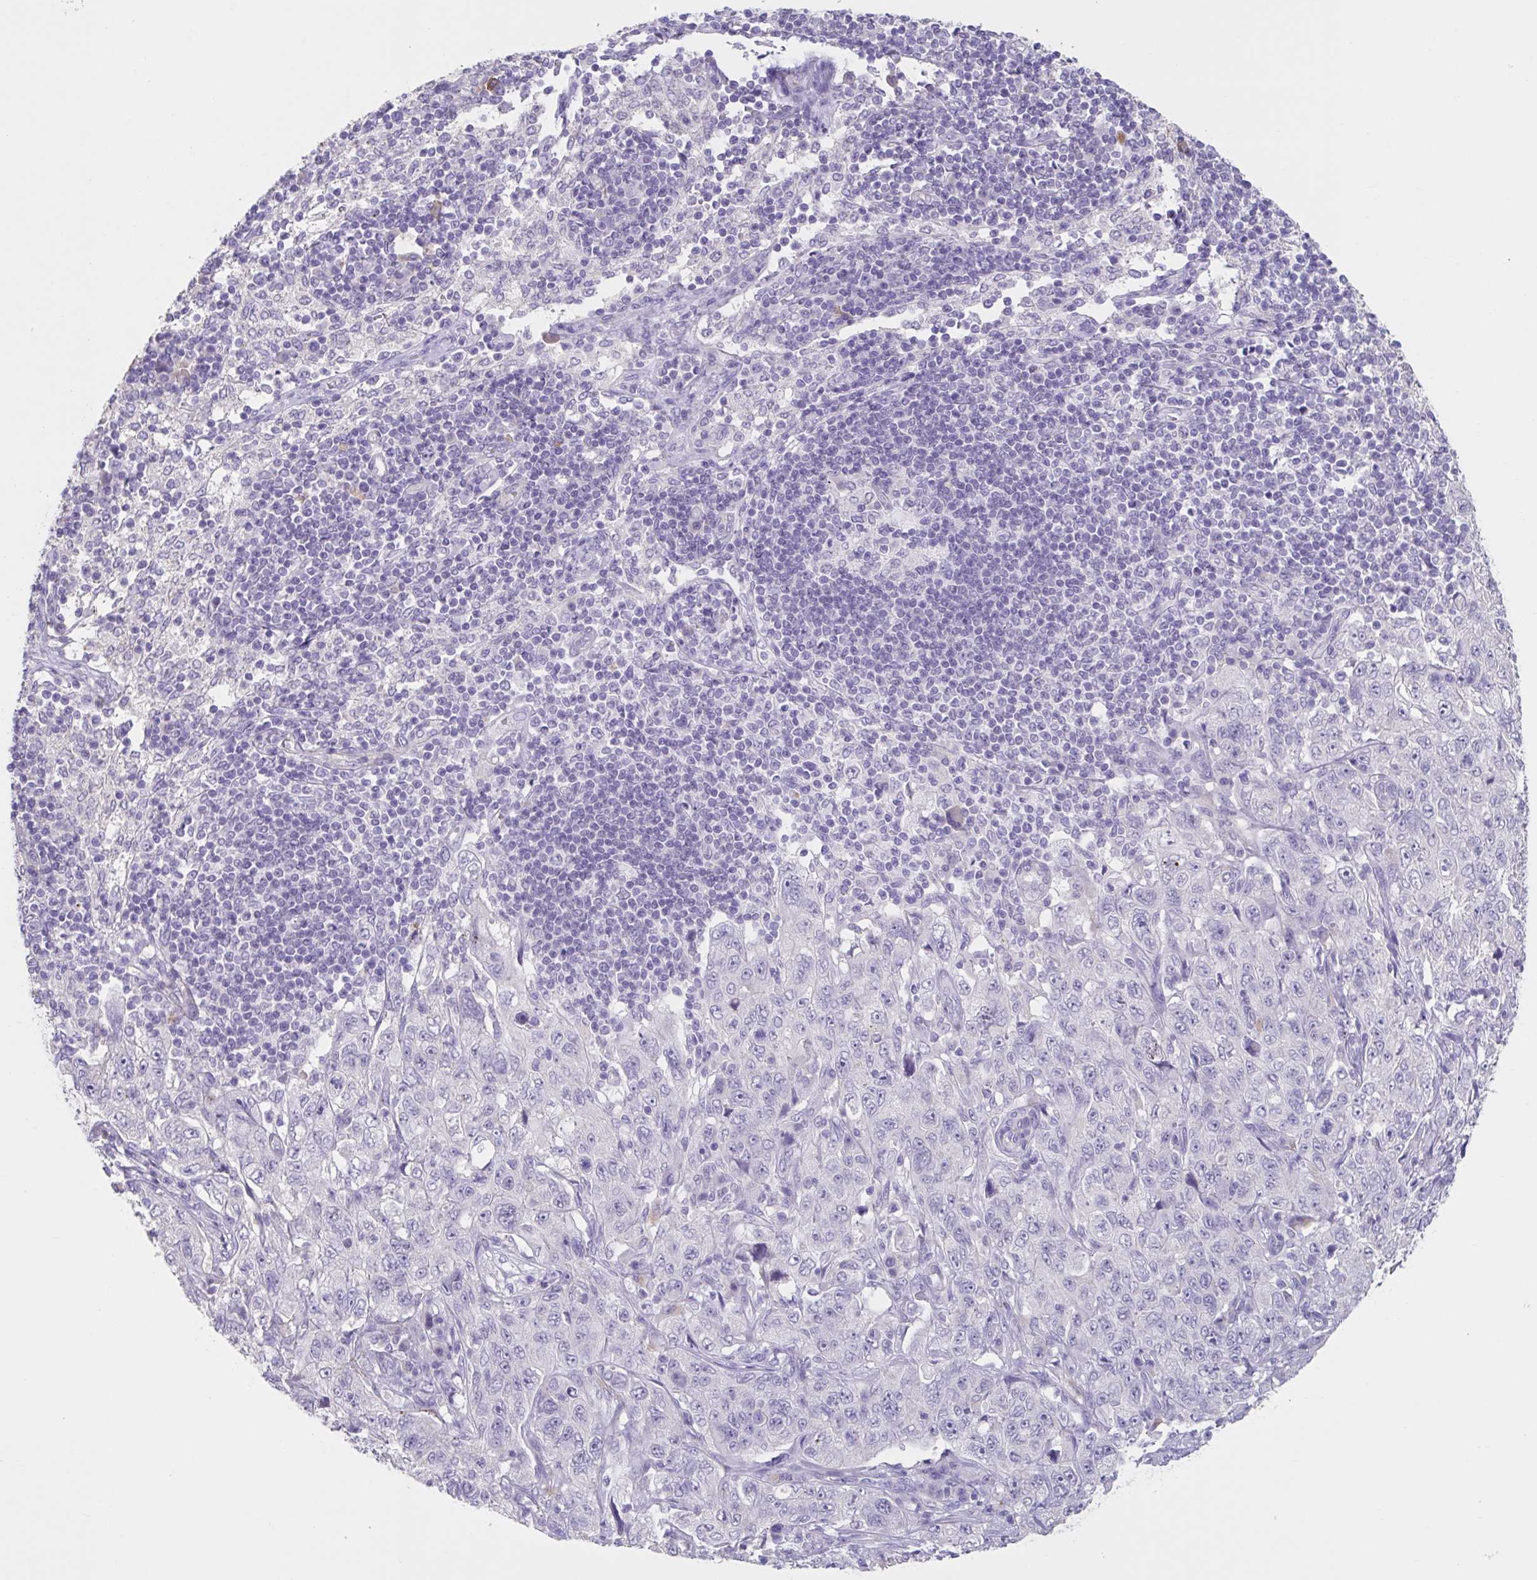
{"staining": {"intensity": "negative", "quantity": "none", "location": "none"}, "tissue": "pancreatic cancer", "cell_type": "Tumor cells", "image_type": "cancer", "snomed": [{"axis": "morphology", "description": "Adenocarcinoma, NOS"}, {"axis": "topography", "description": "Pancreas"}], "caption": "A high-resolution image shows immunohistochemistry (IHC) staining of adenocarcinoma (pancreatic), which shows no significant positivity in tumor cells.", "gene": "GPR162", "patient": {"sex": "male", "age": 68}}